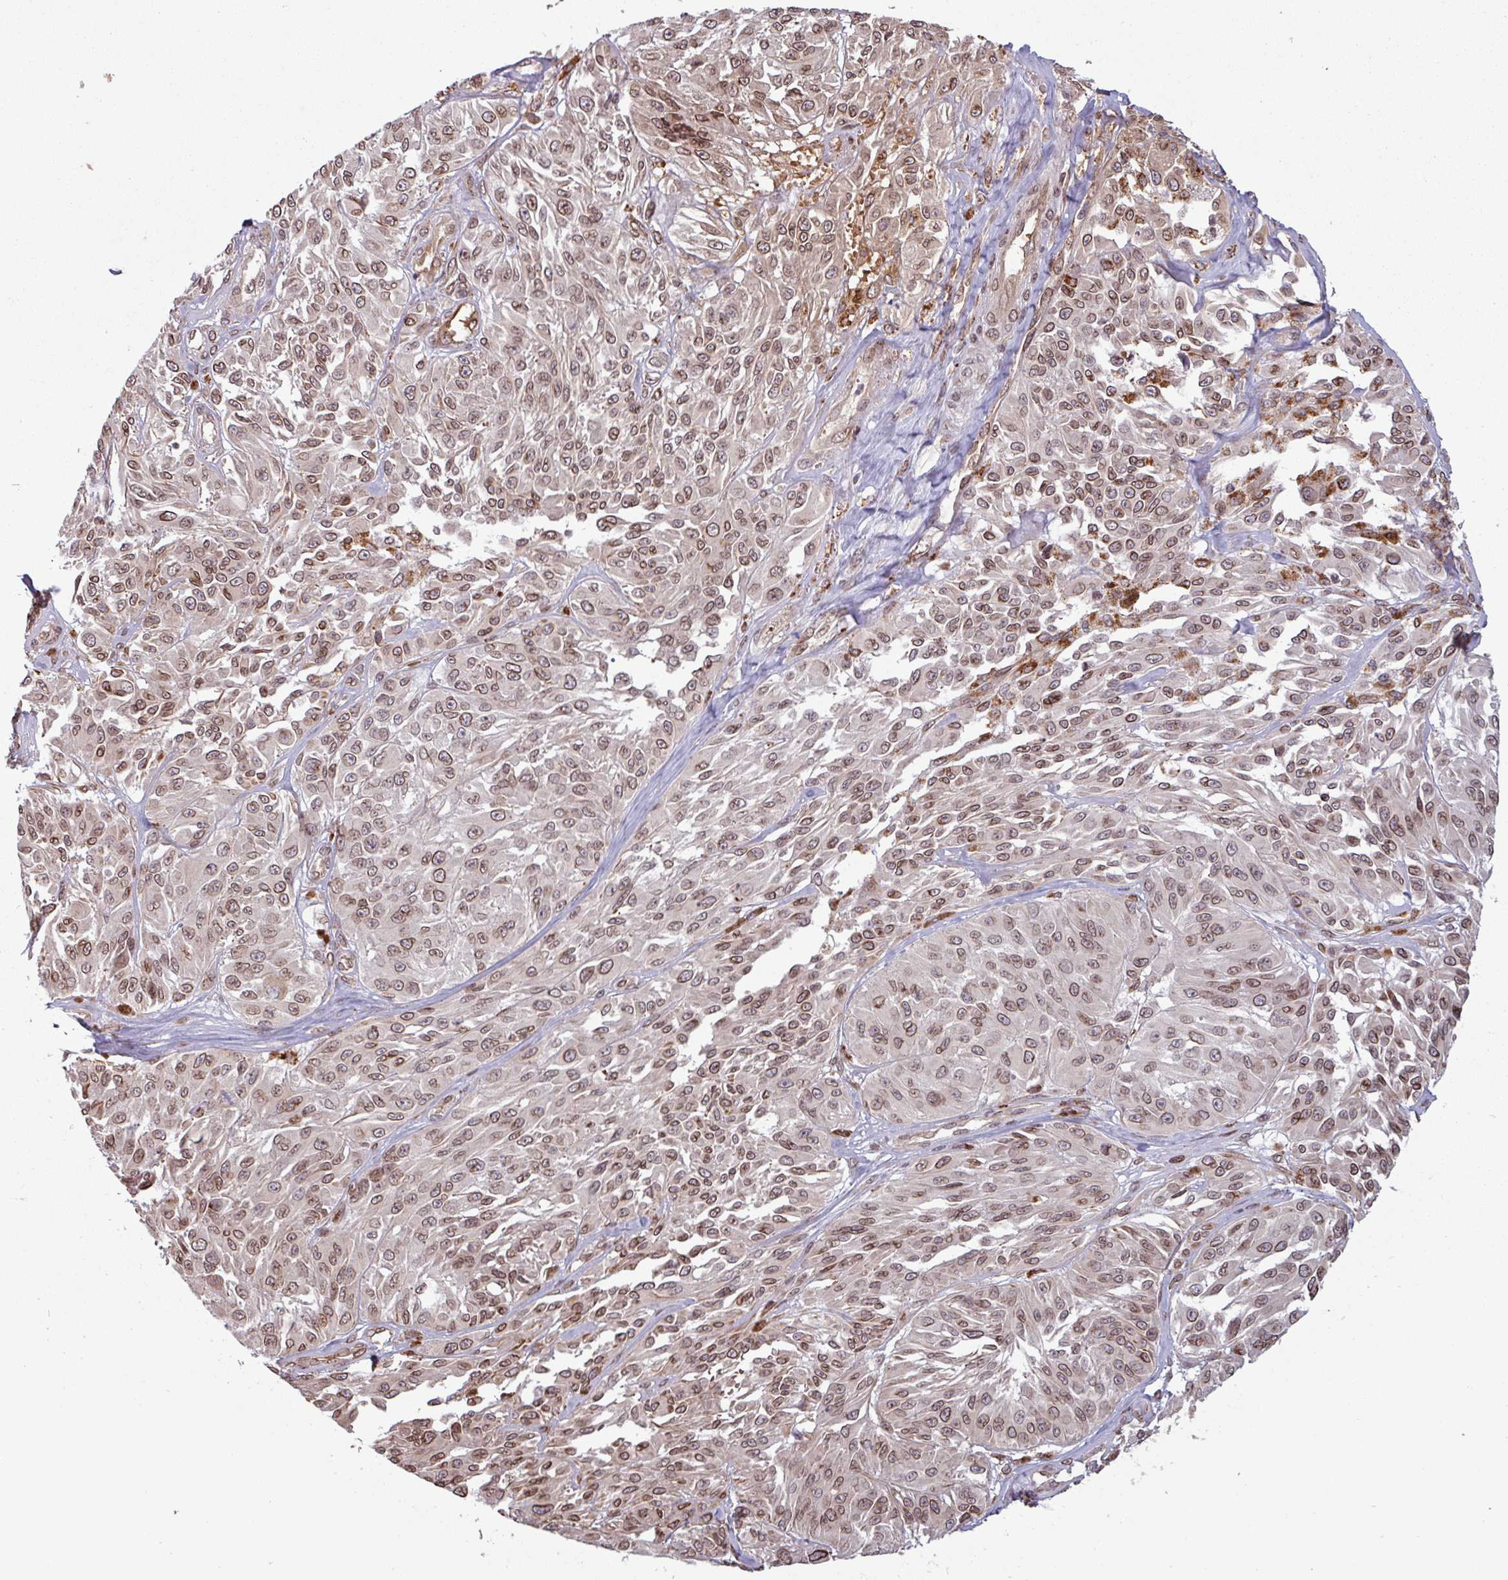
{"staining": {"intensity": "weak", "quantity": ">75%", "location": "cytoplasmic/membranous,nuclear"}, "tissue": "melanoma", "cell_type": "Tumor cells", "image_type": "cancer", "snomed": [{"axis": "morphology", "description": "Malignant melanoma, NOS"}, {"axis": "topography", "description": "Skin"}], "caption": "The histopathology image displays staining of melanoma, revealing weak cytoplasmic/membranous and nuclear protein expression (brown color) within tumor cells.", "gene": "RBM4B", "patient": {"sex": "male", "age": 94}}